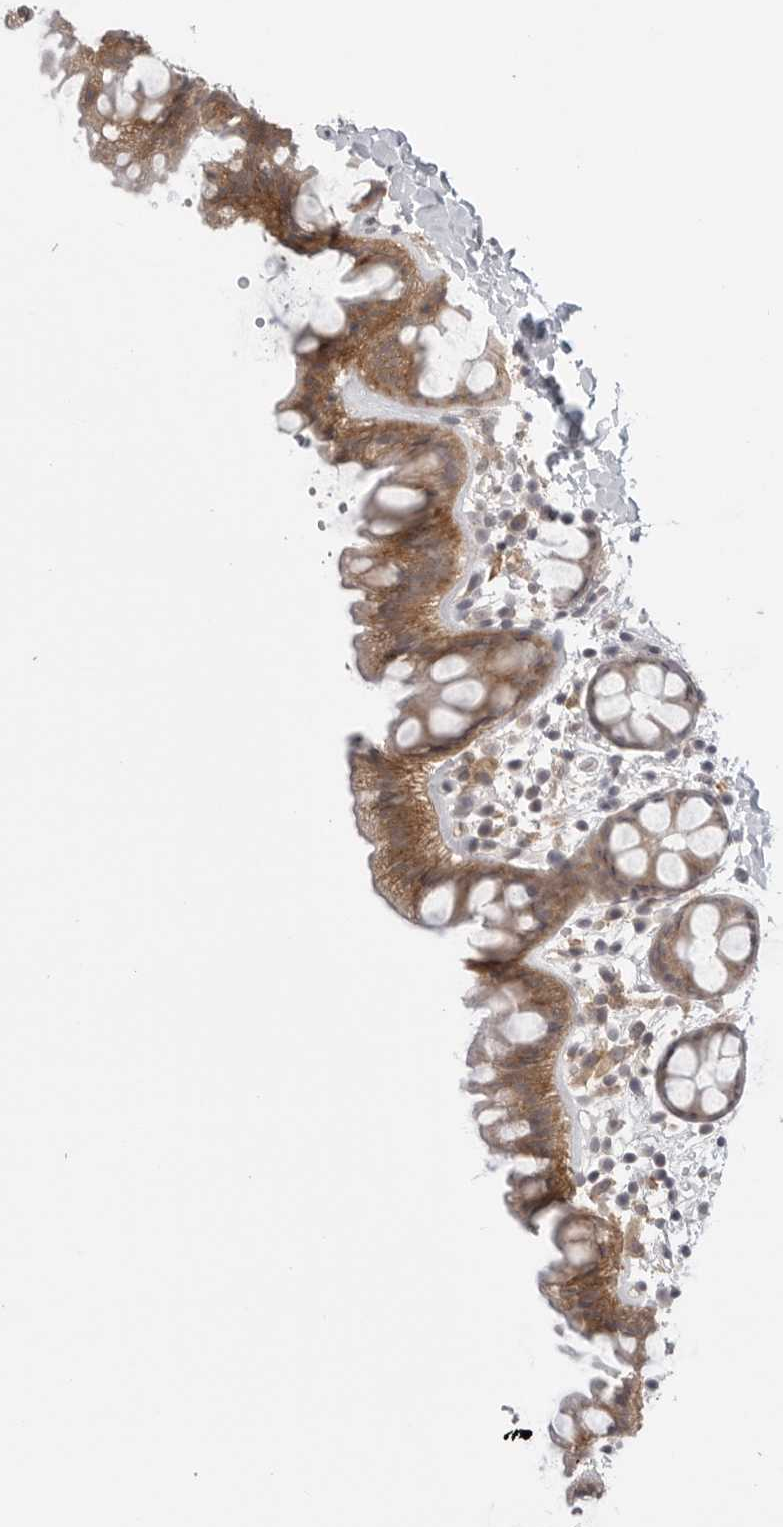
{"staining": {"intensity": "moderate", "quantity": ">75%", "location": "cytoplasmic/membranous"}, "tissue": "rectum", "cell_type": "Glandular cells", "image_type": "normal", "snomed": [{"axis": "morphology", "description": "Normal tissue, NOS"}, {"axis": "topography", "description": "Rectum"}], "caption": "This histopathology image exhibits IHC staining of unremarkable rectum, with medium moderate cytoplasmic/membranous expression in approximately >75% of glandular cells.", "gene": "IFNGR1", "patient": {"sex": "female", "age": 65}}